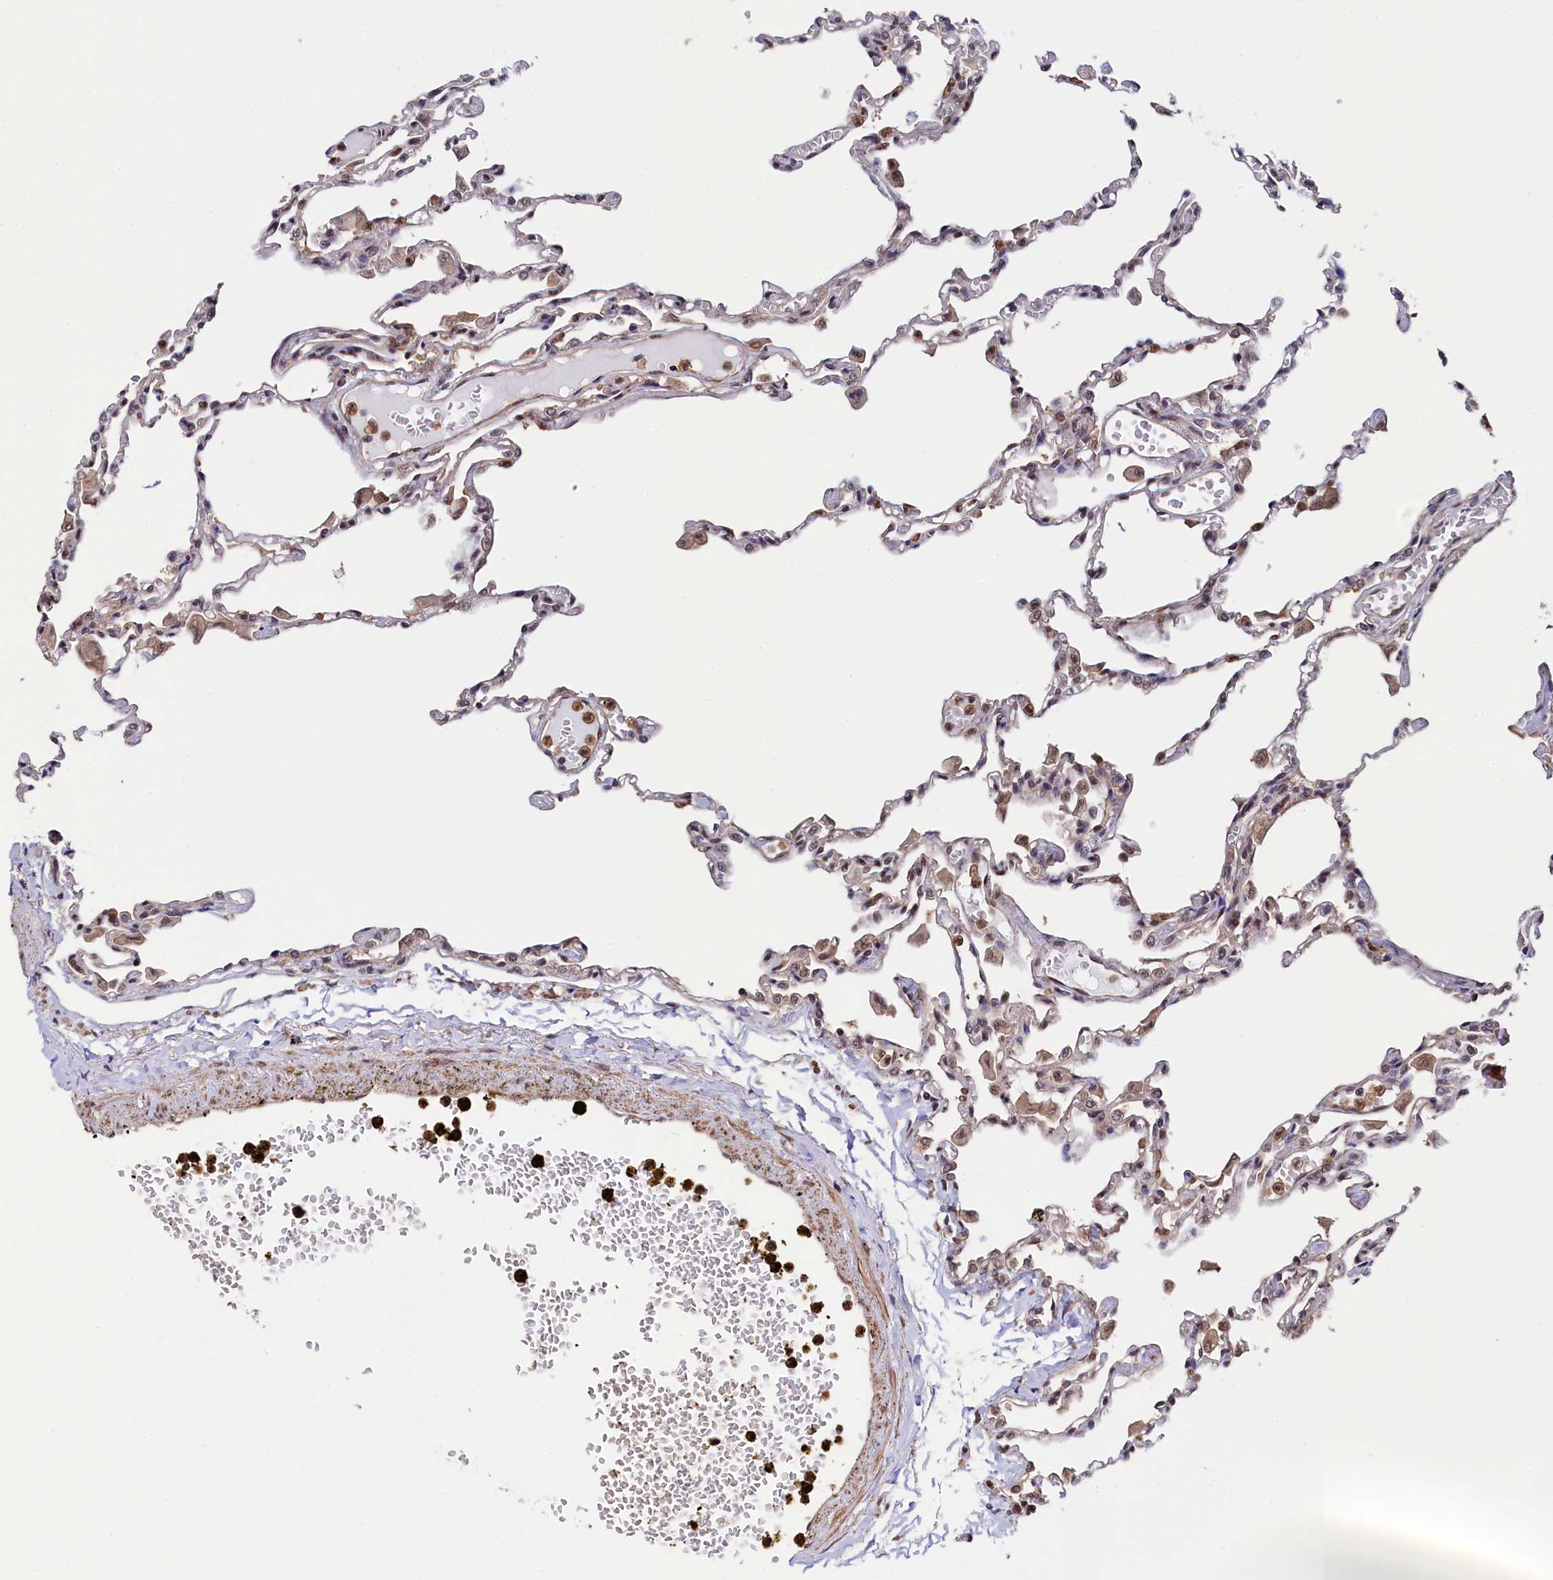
{"staining": {"intensity": "weak", "quantity": "25%-75%", "location": "cytoplasmic/membranous,nuclear"}, "tissue": "lung", "cell_type": "Alveolar cells", "image_type": "normal", "snomed": [{"axis": "morphology", "description": "Normal tissue, NOS"}, {"axis": "topography", "description": "Bronchus"}, {"axis": "topography", "description": "Lung"}], "caption": "Immunohistochemistry (IHC) micrograph of unremarkable human lung stained for a protein (brown), which shows low levels of weak cytoplasmic/membranous,nuclear positivity in about 25%-75% of alveolar cells.", "gene": "LEO1", "patient": {"sex": "female", "age": 49}}